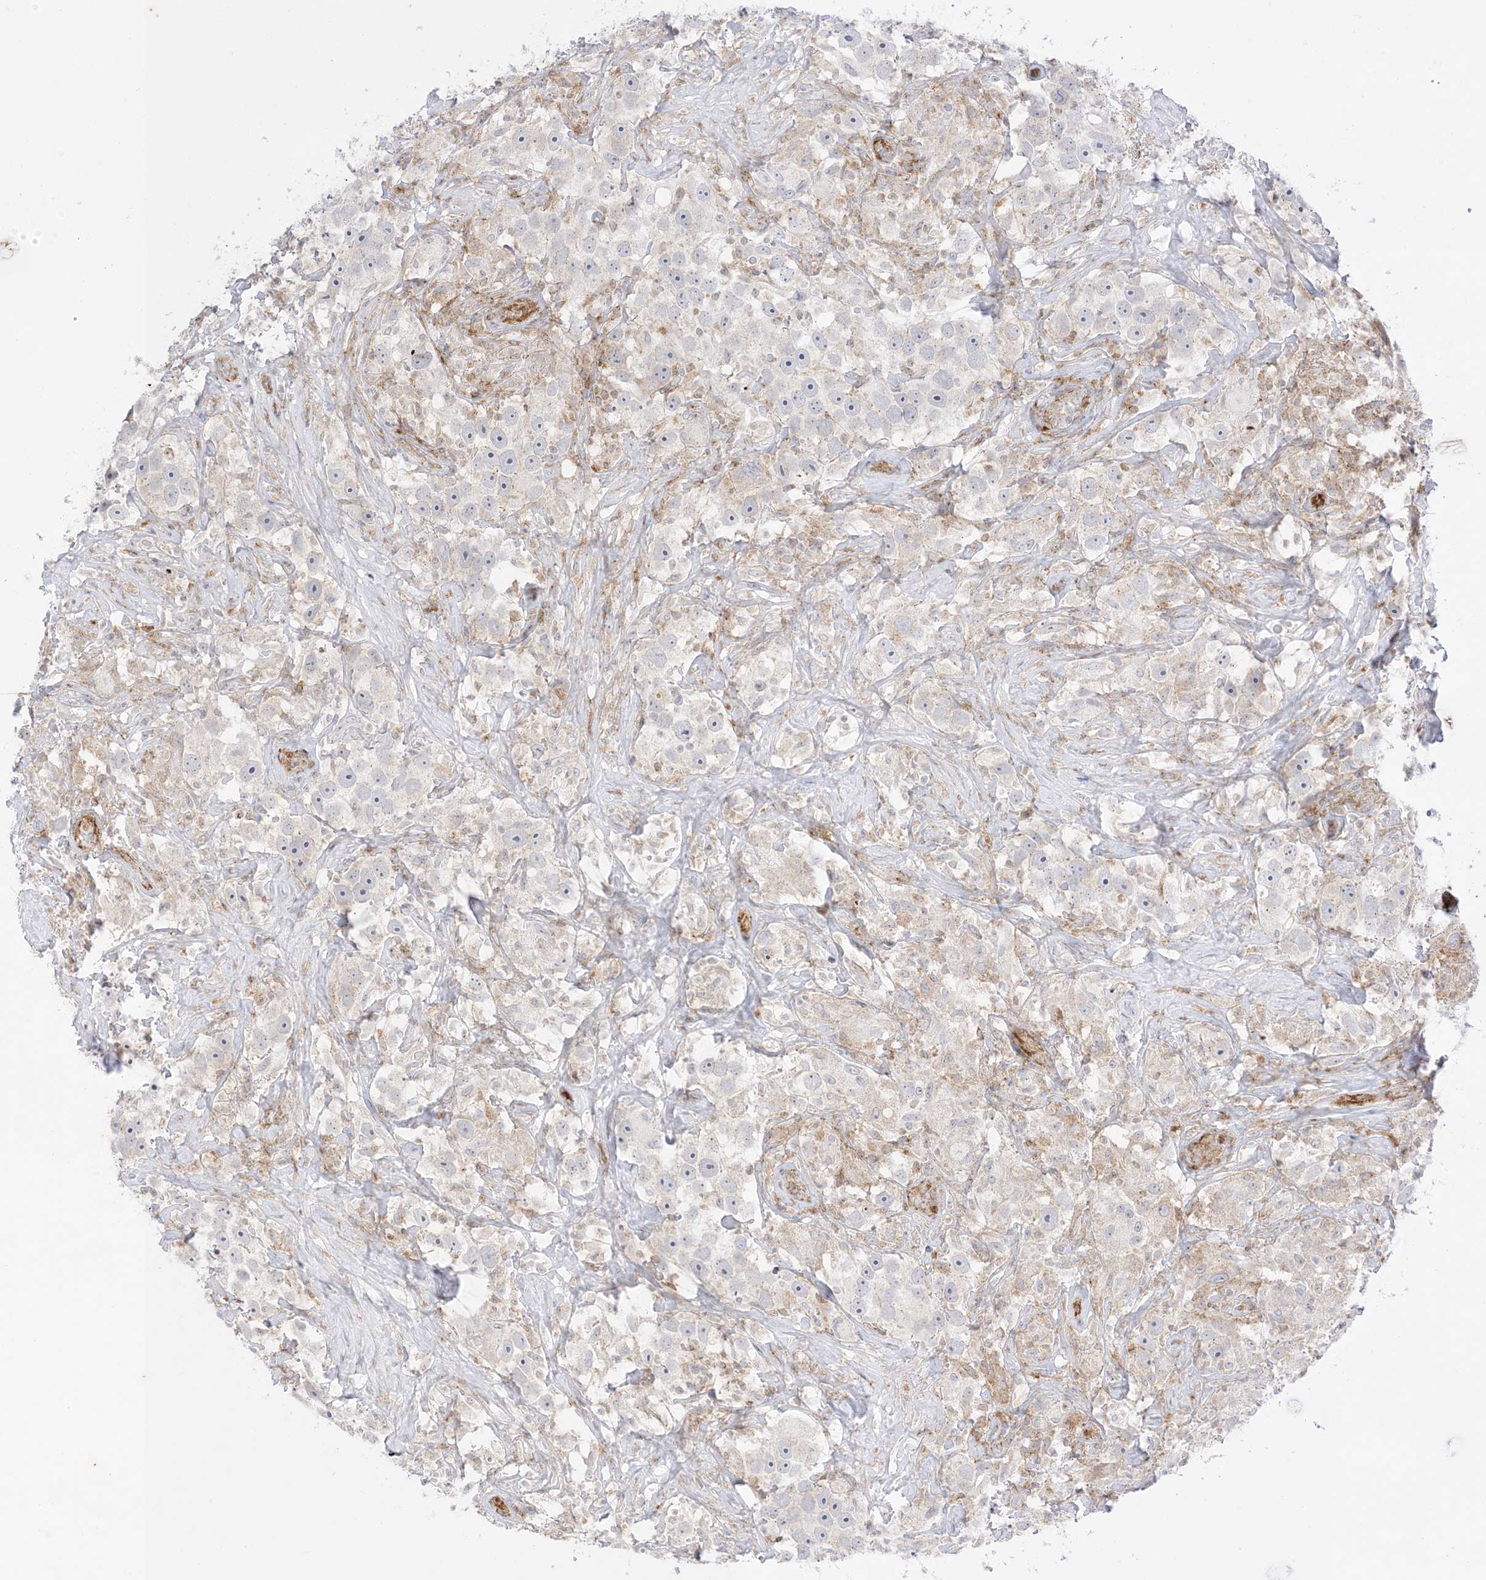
{"staining": {"intensity": "negative", "quantity": "none", "location": "none"}, "tissue": "testis cancer", "cell_type": "Tumor cells", "image_type": "cancer", "snomed": [{"axis": "morphology", "description": "Seminoma, NOS"}, {"axis": "topography", "description": "Testis"}], "caption": "Tumor cells are negative for protein expression in human testis cancer.", "gene": "RAC1", "patient": {"sex": "male", "age": 49}}